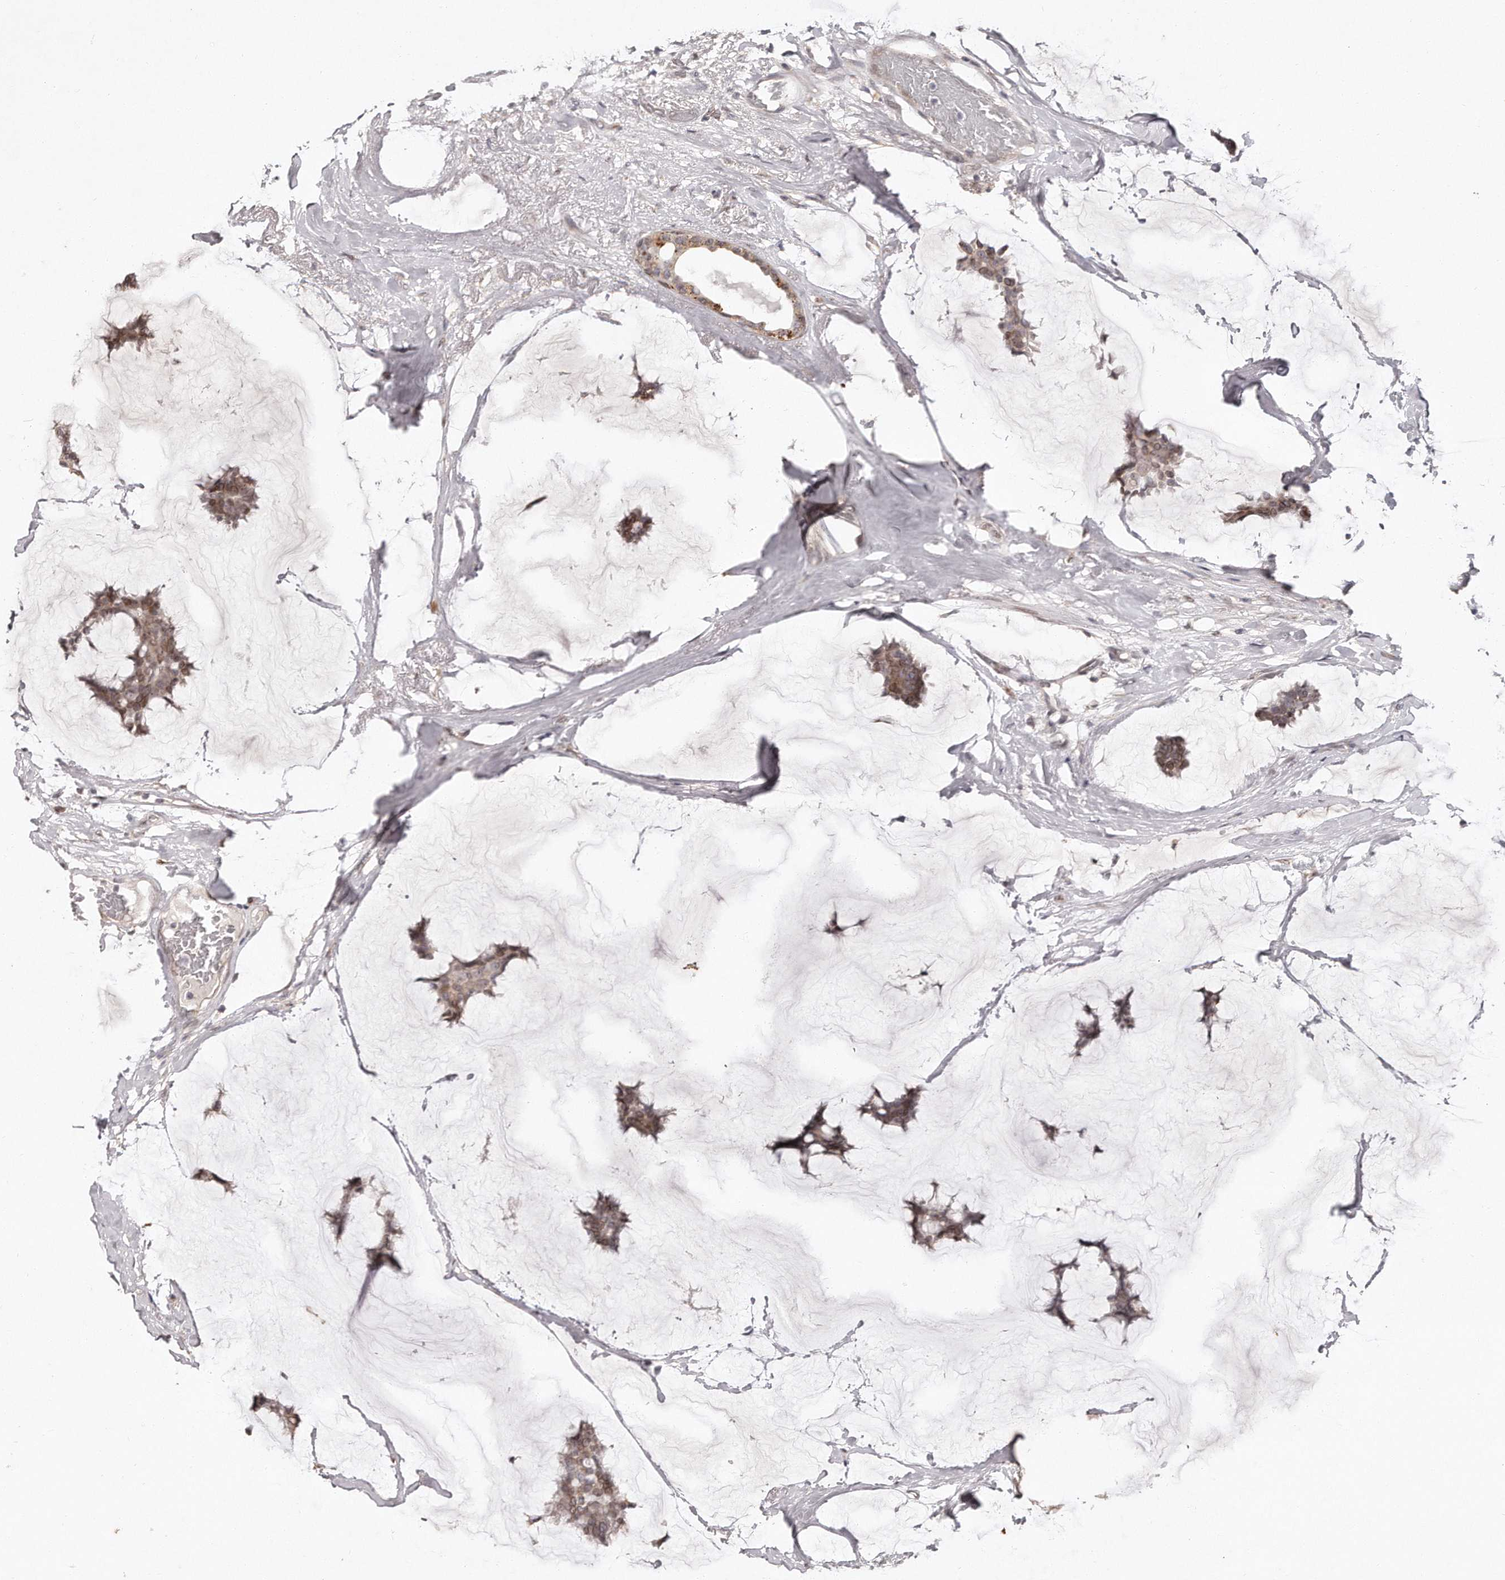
{"staining": {"intensity": "moderate", "quantity": ">75%", "location": "cytoplasmic/membranous,nuclear"}, "tissue": "breast cancer", "cell_type": "Tumor cells", "image_type": "cancer", "snomed": [{"axis": "morphology", "description": "Duct carcinoma"}, {"axis": "topography", "description": "Breast"}], "caption": "Moderate cytoplasmic/membranous and nuclear protein expression is seen in approximately >75% of tumor cells in breast cancer.", "gene": "HASPIN", "patient": {"sex": "female", "age": 93}}